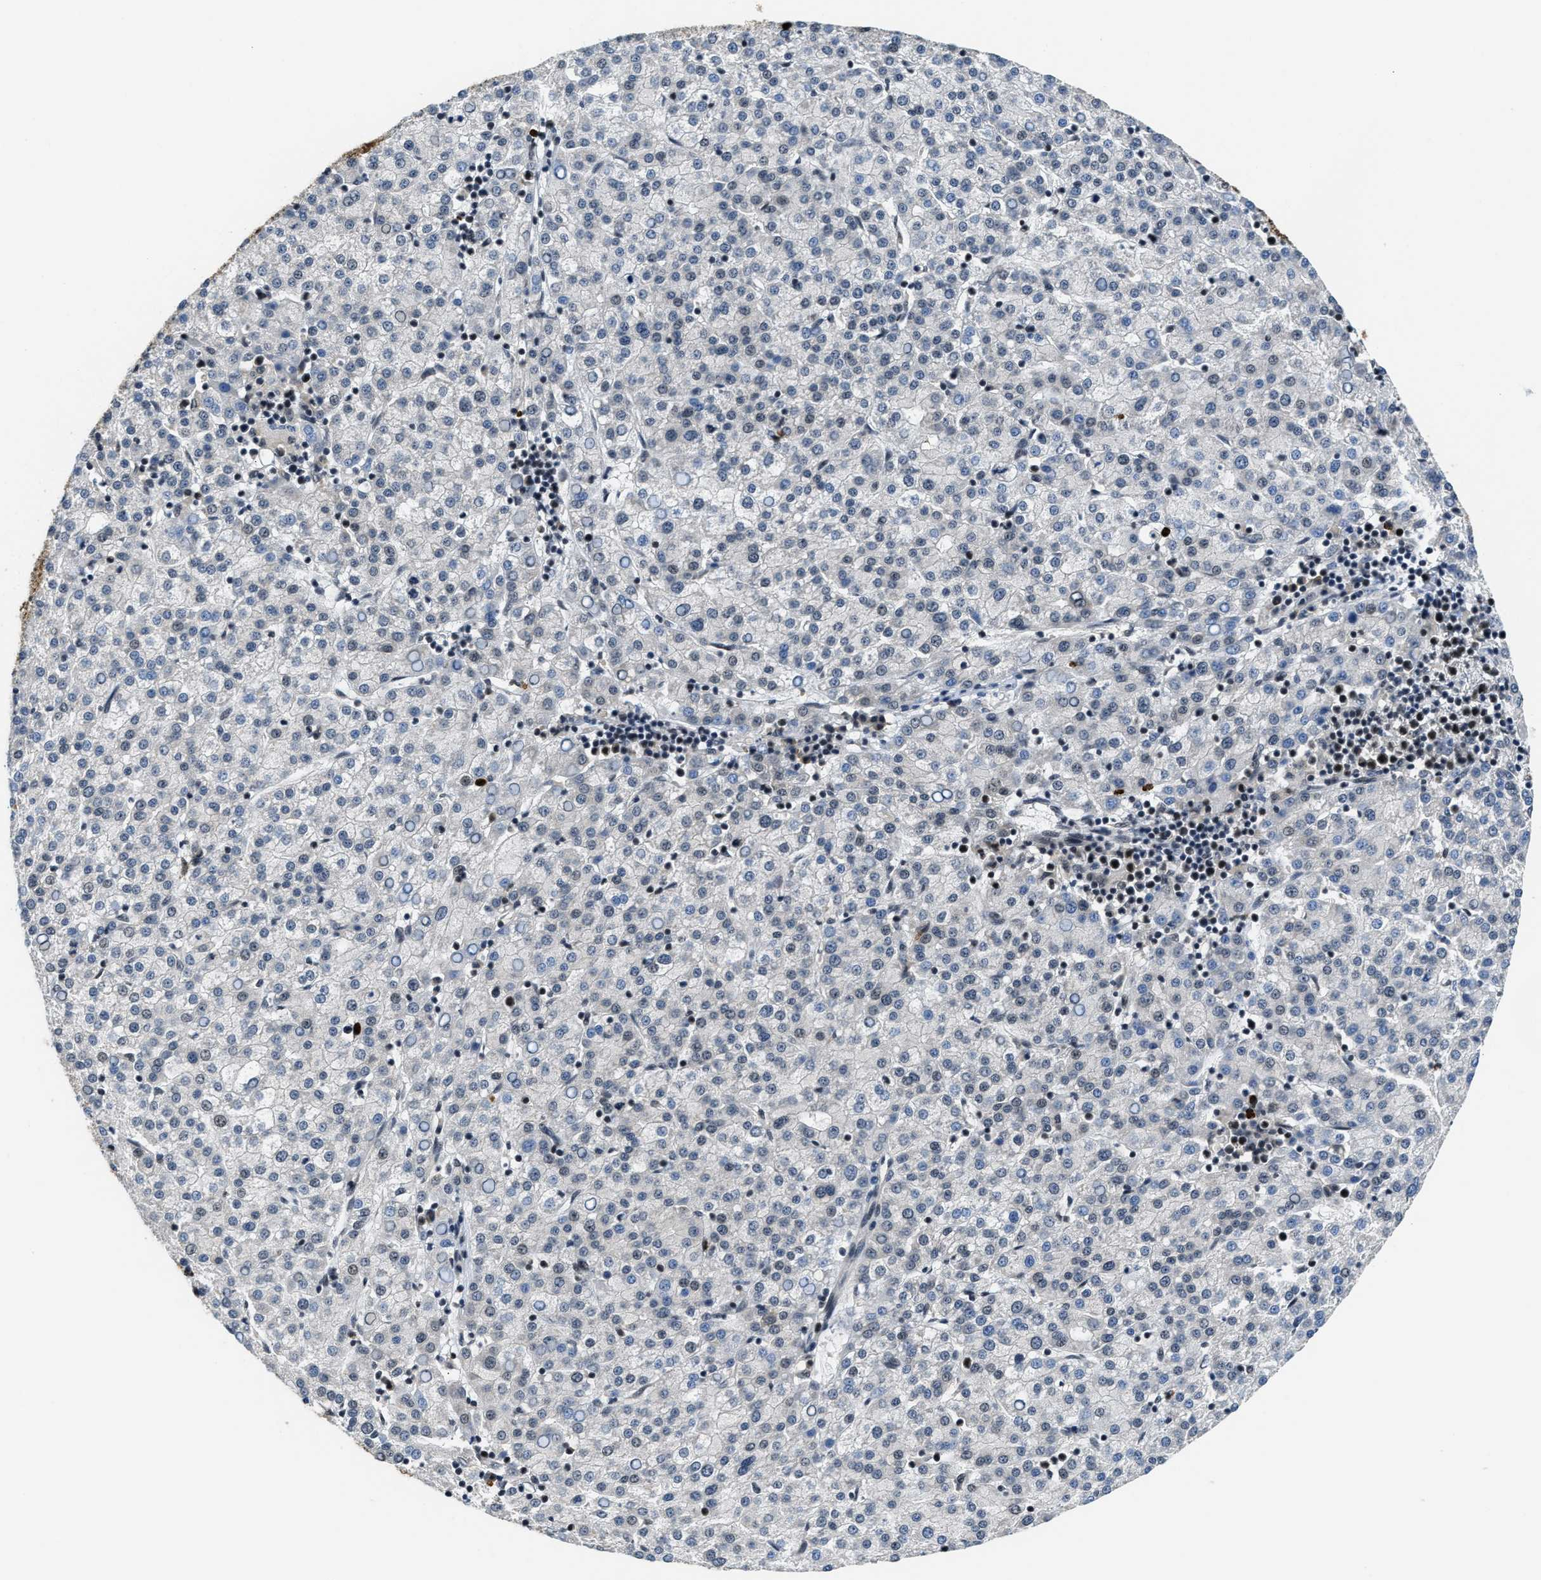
{"staining": {"intensity": "negative", "quantity": "none", "location": "none"}, "tissue": "liver cancer", "cell_type": "Tumor cells", "image_type": "cancer", "snomed": [{"axis": "morphology", "description": "Carcinoma, Hepatocellular, NOS"}, {"axis": "topography", "description": "Liver"}], "caption": "DAB (3,3'-diaminobenzidine) immunohistochemical staining of human liver cancer demonstrates no significant positivity in tumor cells.", "gene": "CCNDBP1", "patient": {"sex": "female", "age": 58}}